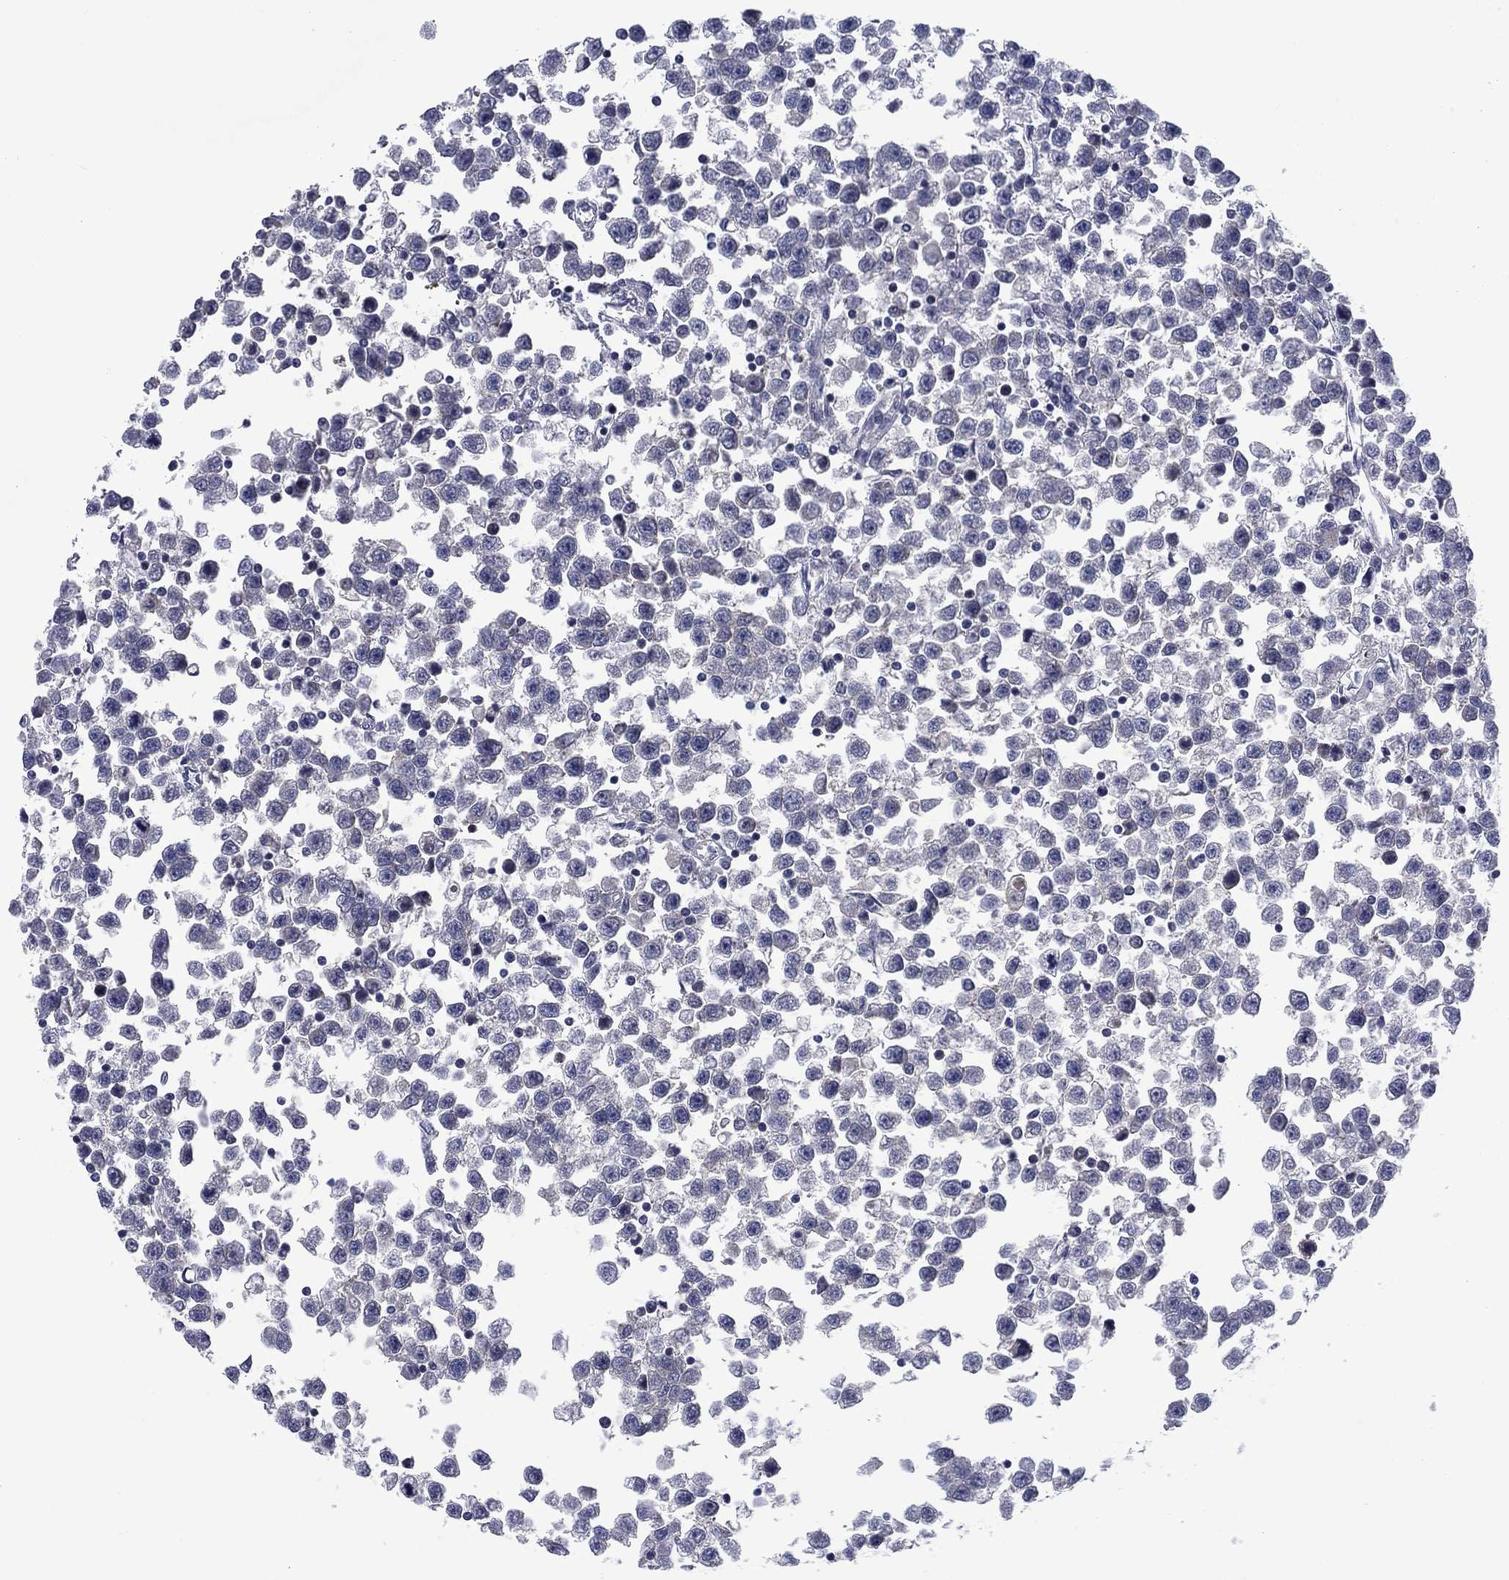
{"staining": {"intensity": "negative", "quantity": "none", "location": "none"}, "tissue": "testis cancer", "cell_type": "Tumor cells", "image_type": "cancer", "snomed": [{"axis": "morphology", "description": "Seminoma, NOS"}, {"axis": "topography", "description": "Testis"}], "caption": "The image demonstrates no significant expression in tumor cells of testis seminoma.", "gene": "KIF15", "patient": {"sex": "male", "age": 34}}